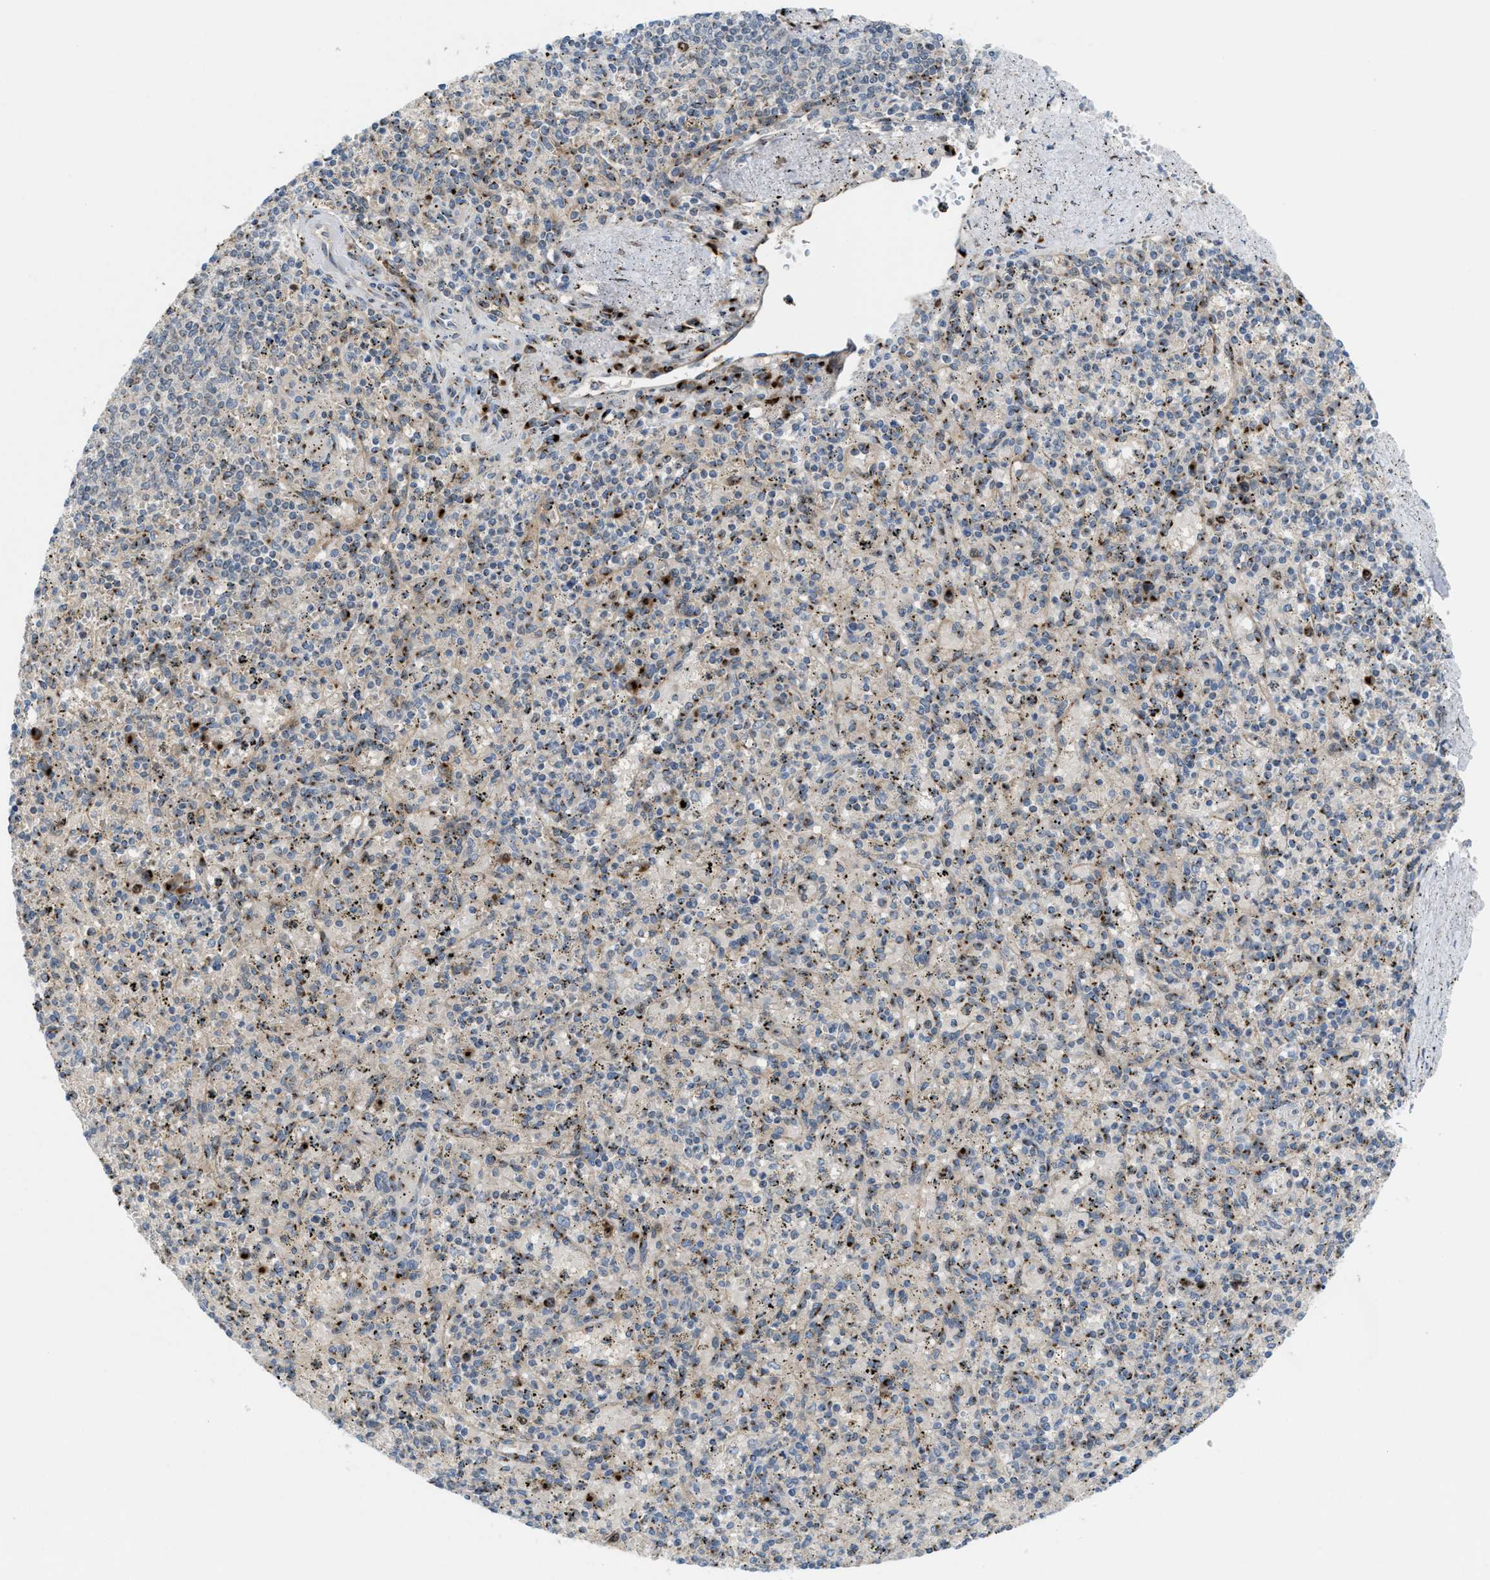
{"staining": {"intensity": "moderate", "quantity": "25%-75%", "location": "cytoplasmic/membranous"}, "tissue": "spleen", "cell_type": "Cells in red pulp", "image_type": "normal", "snomed": [{"axis": "morphology", "description": "Normal tissue, NOS"}, {"axis": "topography", "description": "Spleen"}], "caption": "Normal spleen exhibits moderate cytoplasmic/membranous staining in about 25%-75% of cells in red pulp The staining was performed using DAB to visualize the protein expression in brown, while the nuclei were stained in blue with hematoxylin (Magnification: 20x)..", "gene": "SLC38A10", "patient": {"sex": "male", "age": 72}}